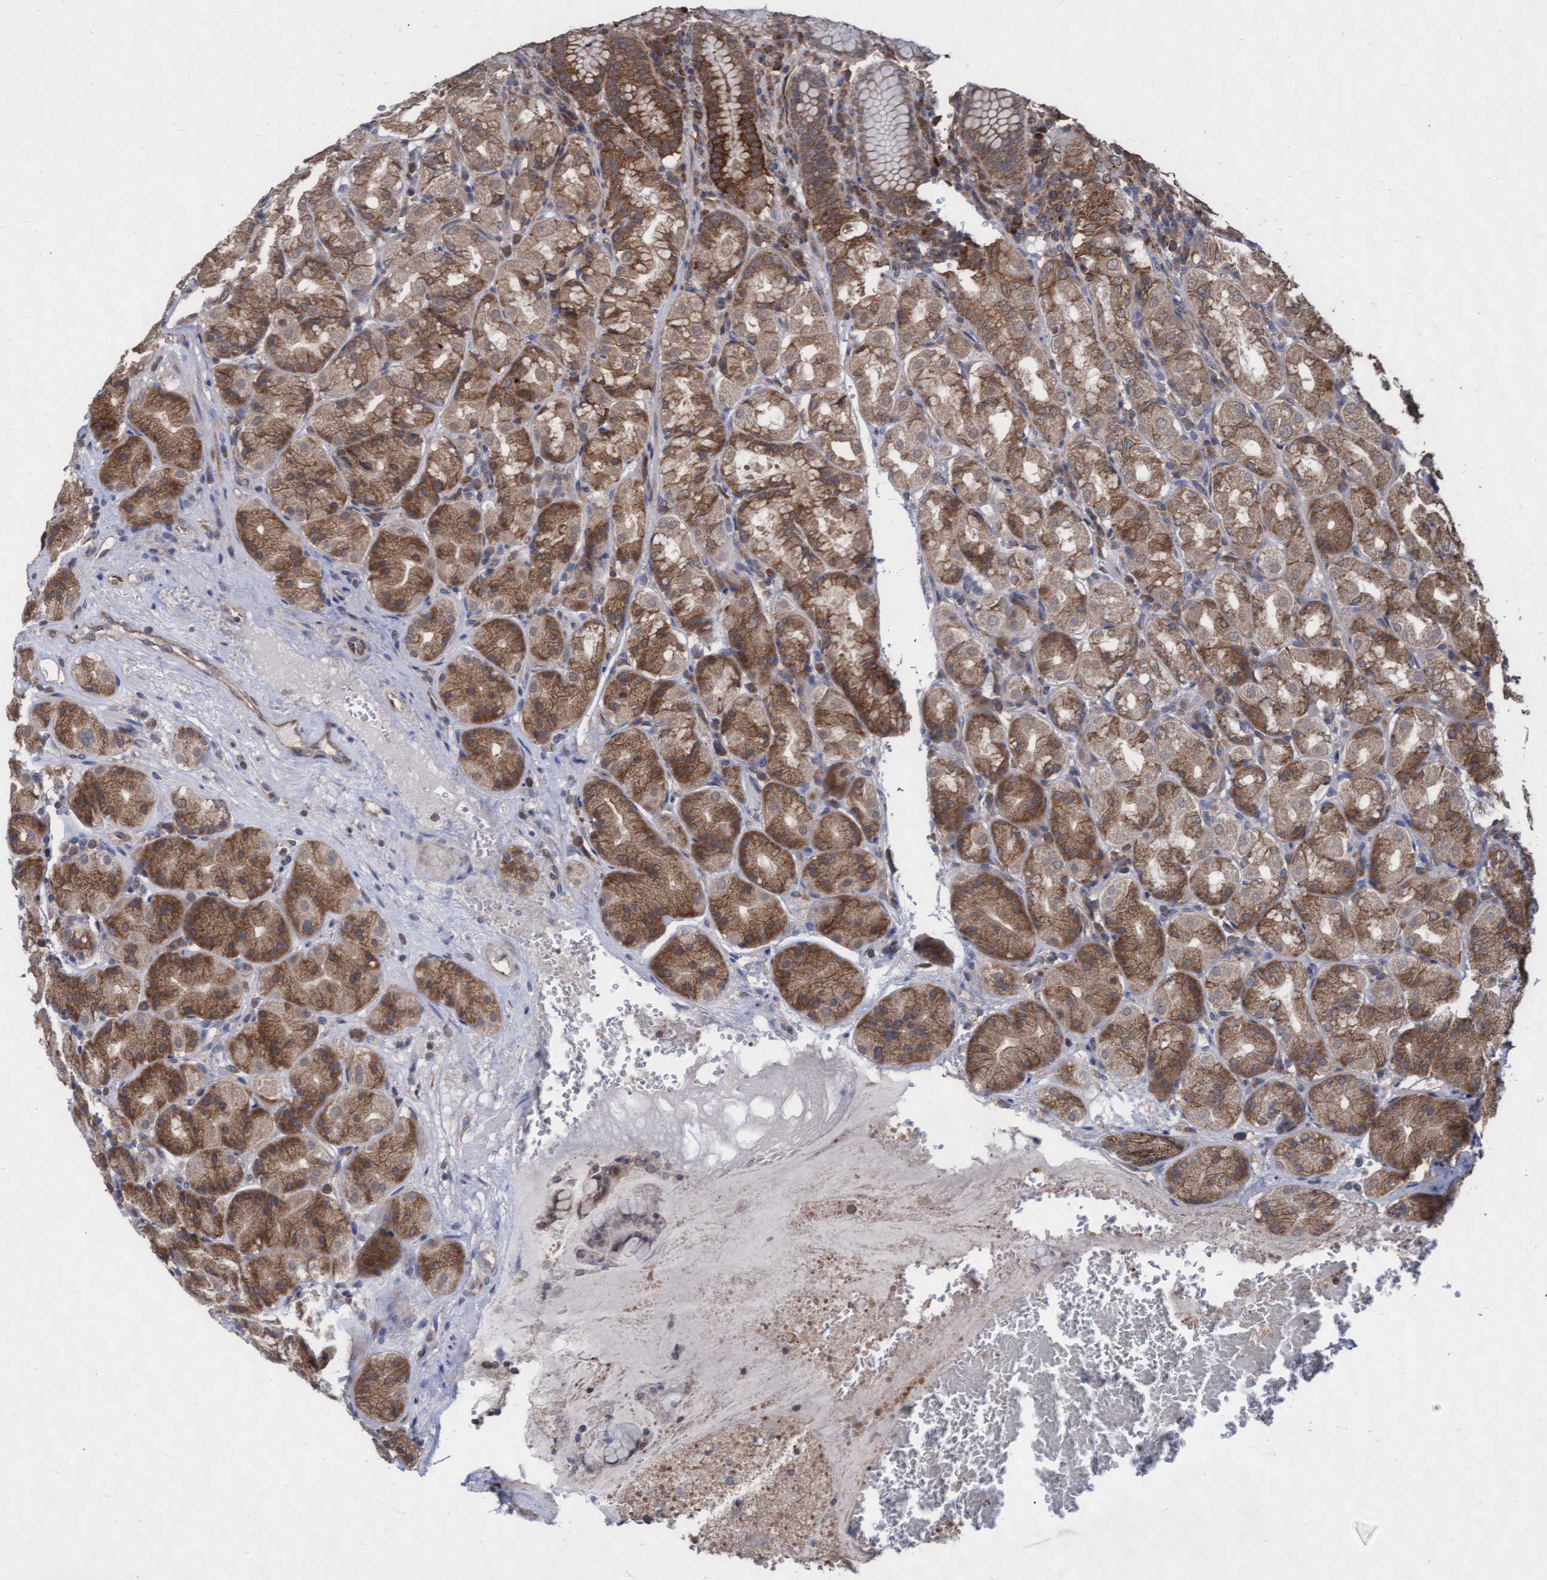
{"staining": {"intensity": "strong", "quantity": "25%-75%", "location": "cytoplasmic/membranous"}, "tissue": "stomach", "cell_type": "Glandular cells", "image_type": "normal", "snomed": [{"axis": "morphology", "description": "Normal tissue, NOS"}, {"axis": "topography", "description": "Stomach"}, {"axis": "topography", "description": "Stomach, lower"}], "caption": "Glandular cells display strong cytoplasmic/membranous expression in approximately 25%-75% of cells in normal stomach.", "gene": "ABCF2", "patient": {"sex": "female", "age": 56}}